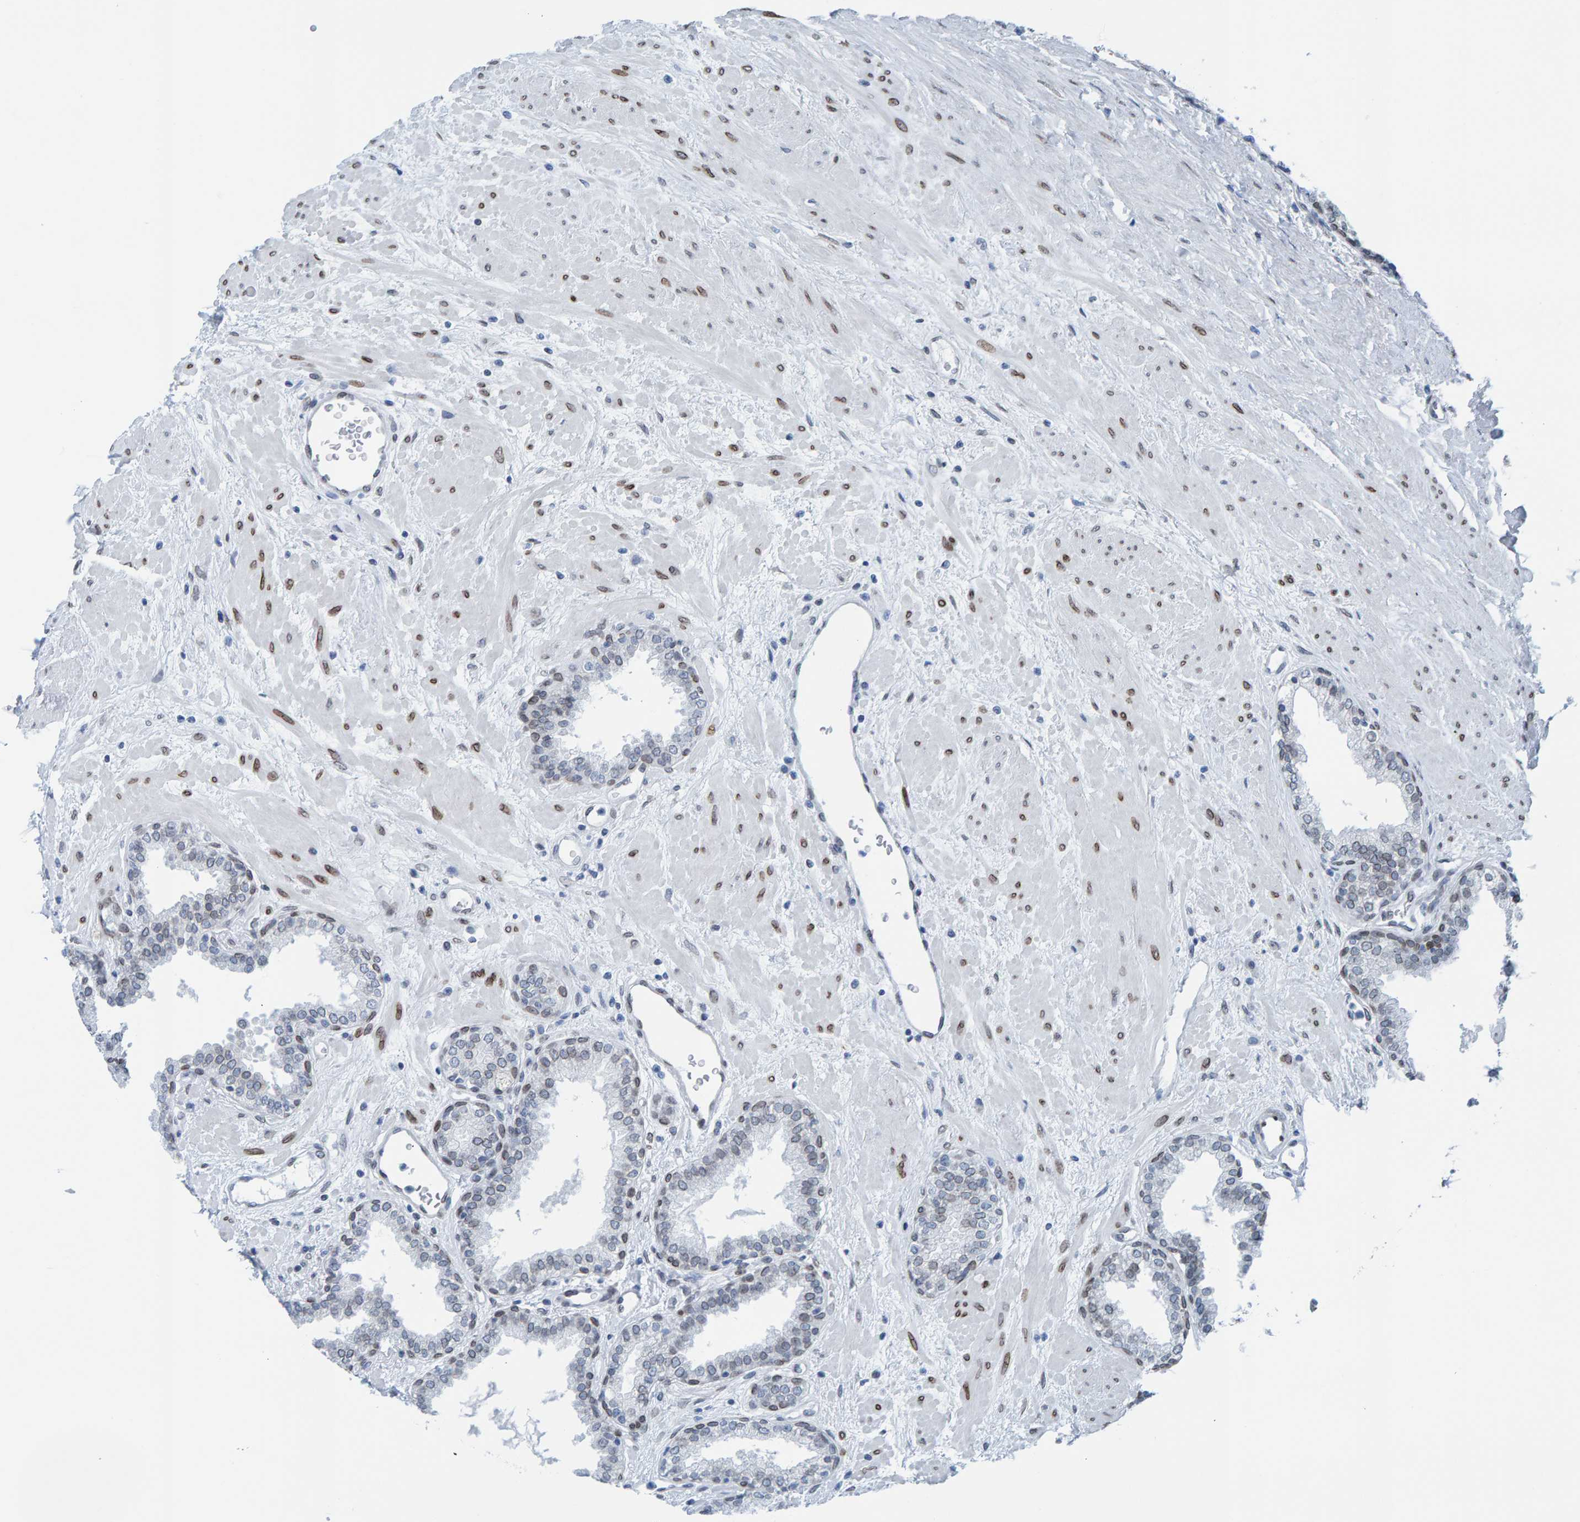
{"staining": {"intensity": "weak", "quantity": "25%-75%", "location": "cytoplasmic/membranous,nuclear"}, "tissue": "prostate", "cell_type": "Glandular cells", "image_type": "normal", "snomed": [{"axis": "morphology", "description": "Normal tissue, NOS"}, {"axis": "topography", "description": "Prostate"}], "caption": "Weak cytoplasmic/membranous,nuclear expression for a protein is identified in approximately 25%-75% of glandular cells of unremarkable prostate using immunohistochemistry (IHC).", "gene": "LMNB2", "patient": {"sex": "male", "age": 51}}